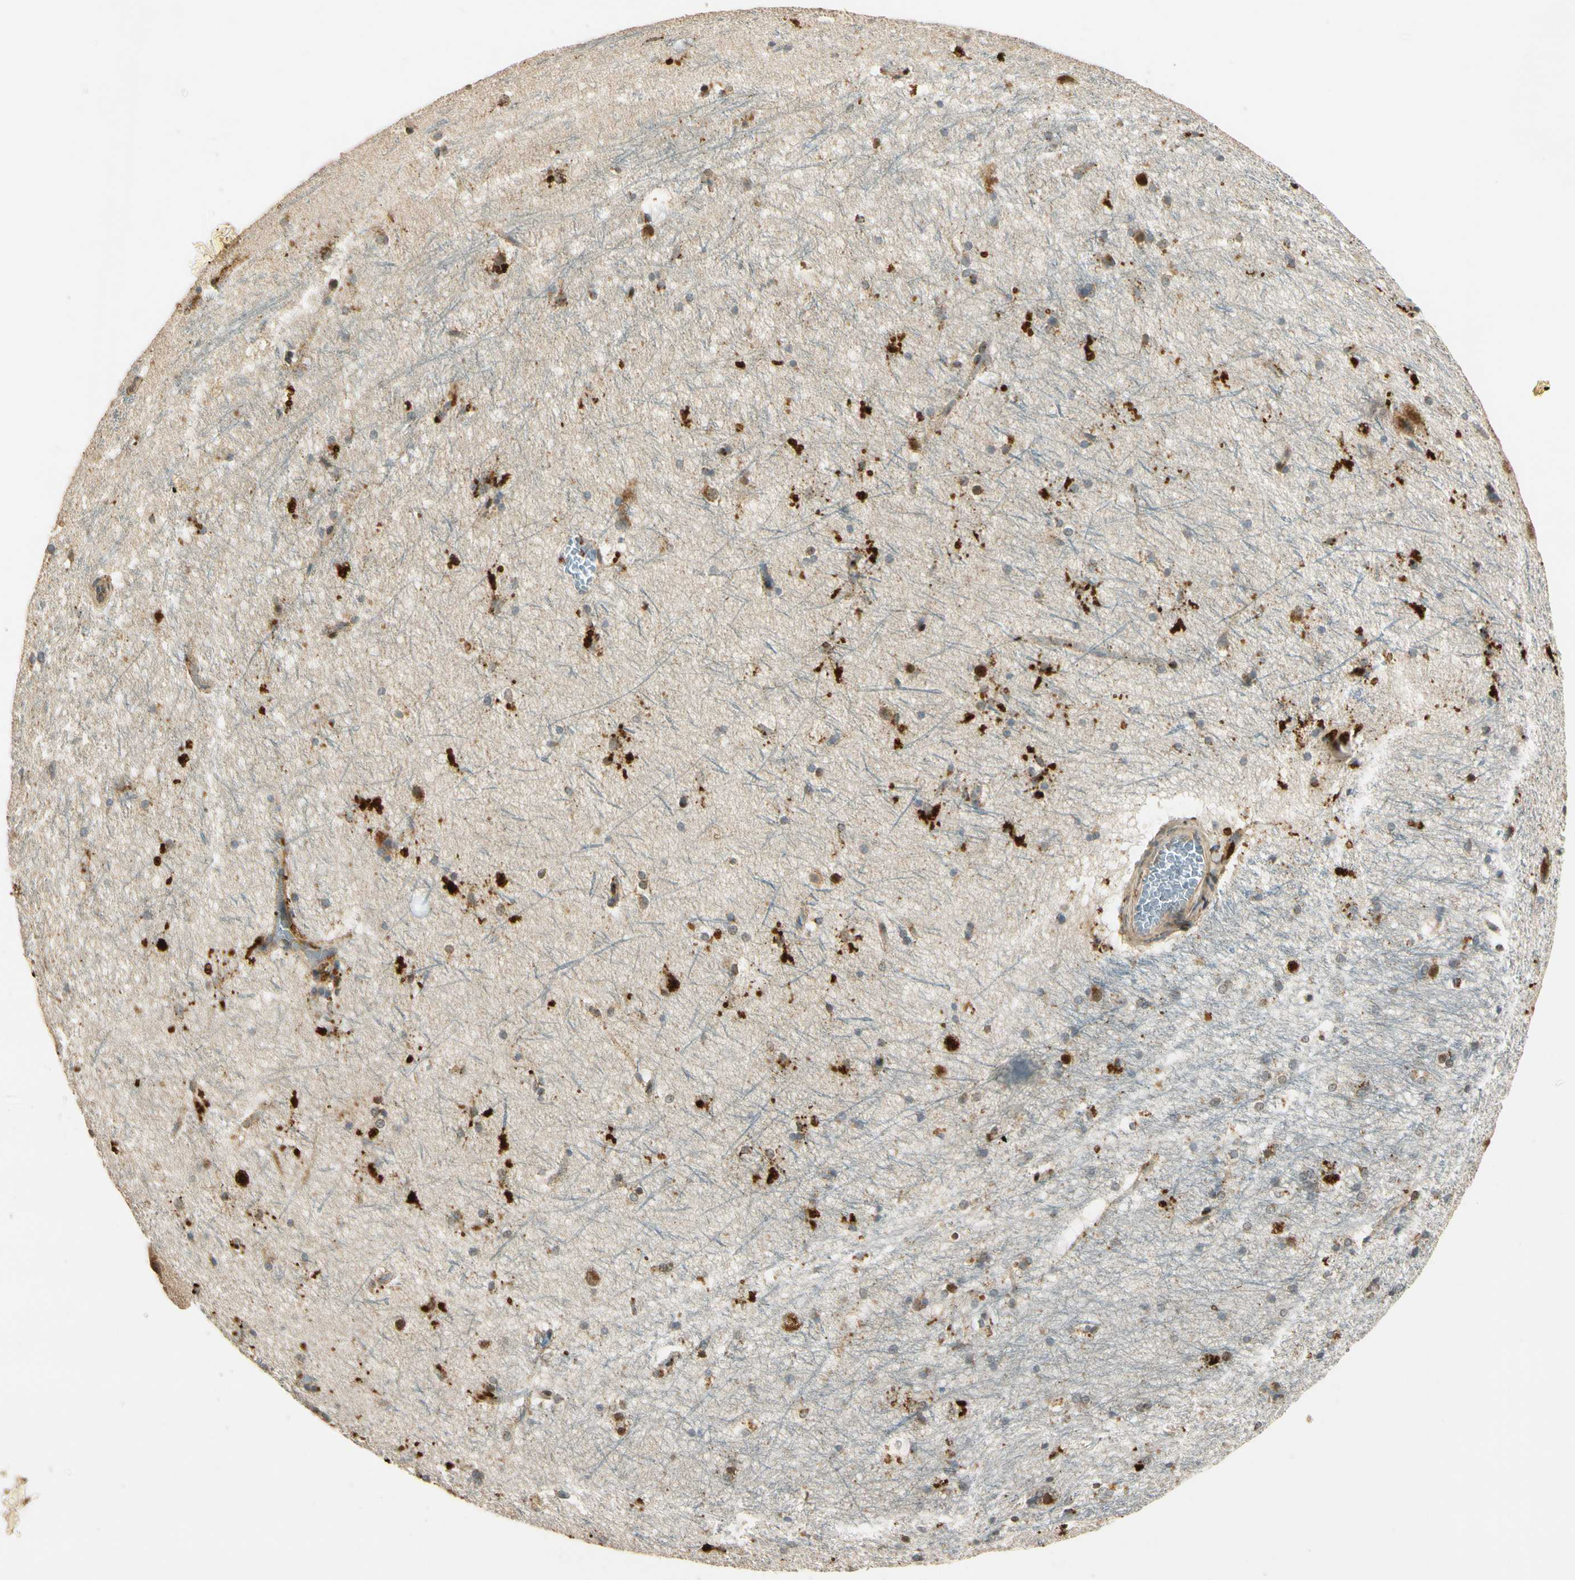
{"staining": {"intensity": "moderate", "quantity": "25%-75%", "location": "cytoplasmic/membranous"}, "tissue": "hippocampus", "cell_type": "Glial cells", "image_type": "normal", "snomed": [{"axis": "morphology", "description": "Normal tissue, NOS"}, {"axis": "topography", "description": "Hippocampus"}], "caption": "This micrograph shows immunohistochemistry staining of unremarkable human hippocampus, with medium moderate cytoplasmic/membranous expression in approximately 25%-75% of glial cells.", "gene": "LAMTOR1", "patient": {"sex": "female", "age": 19}}